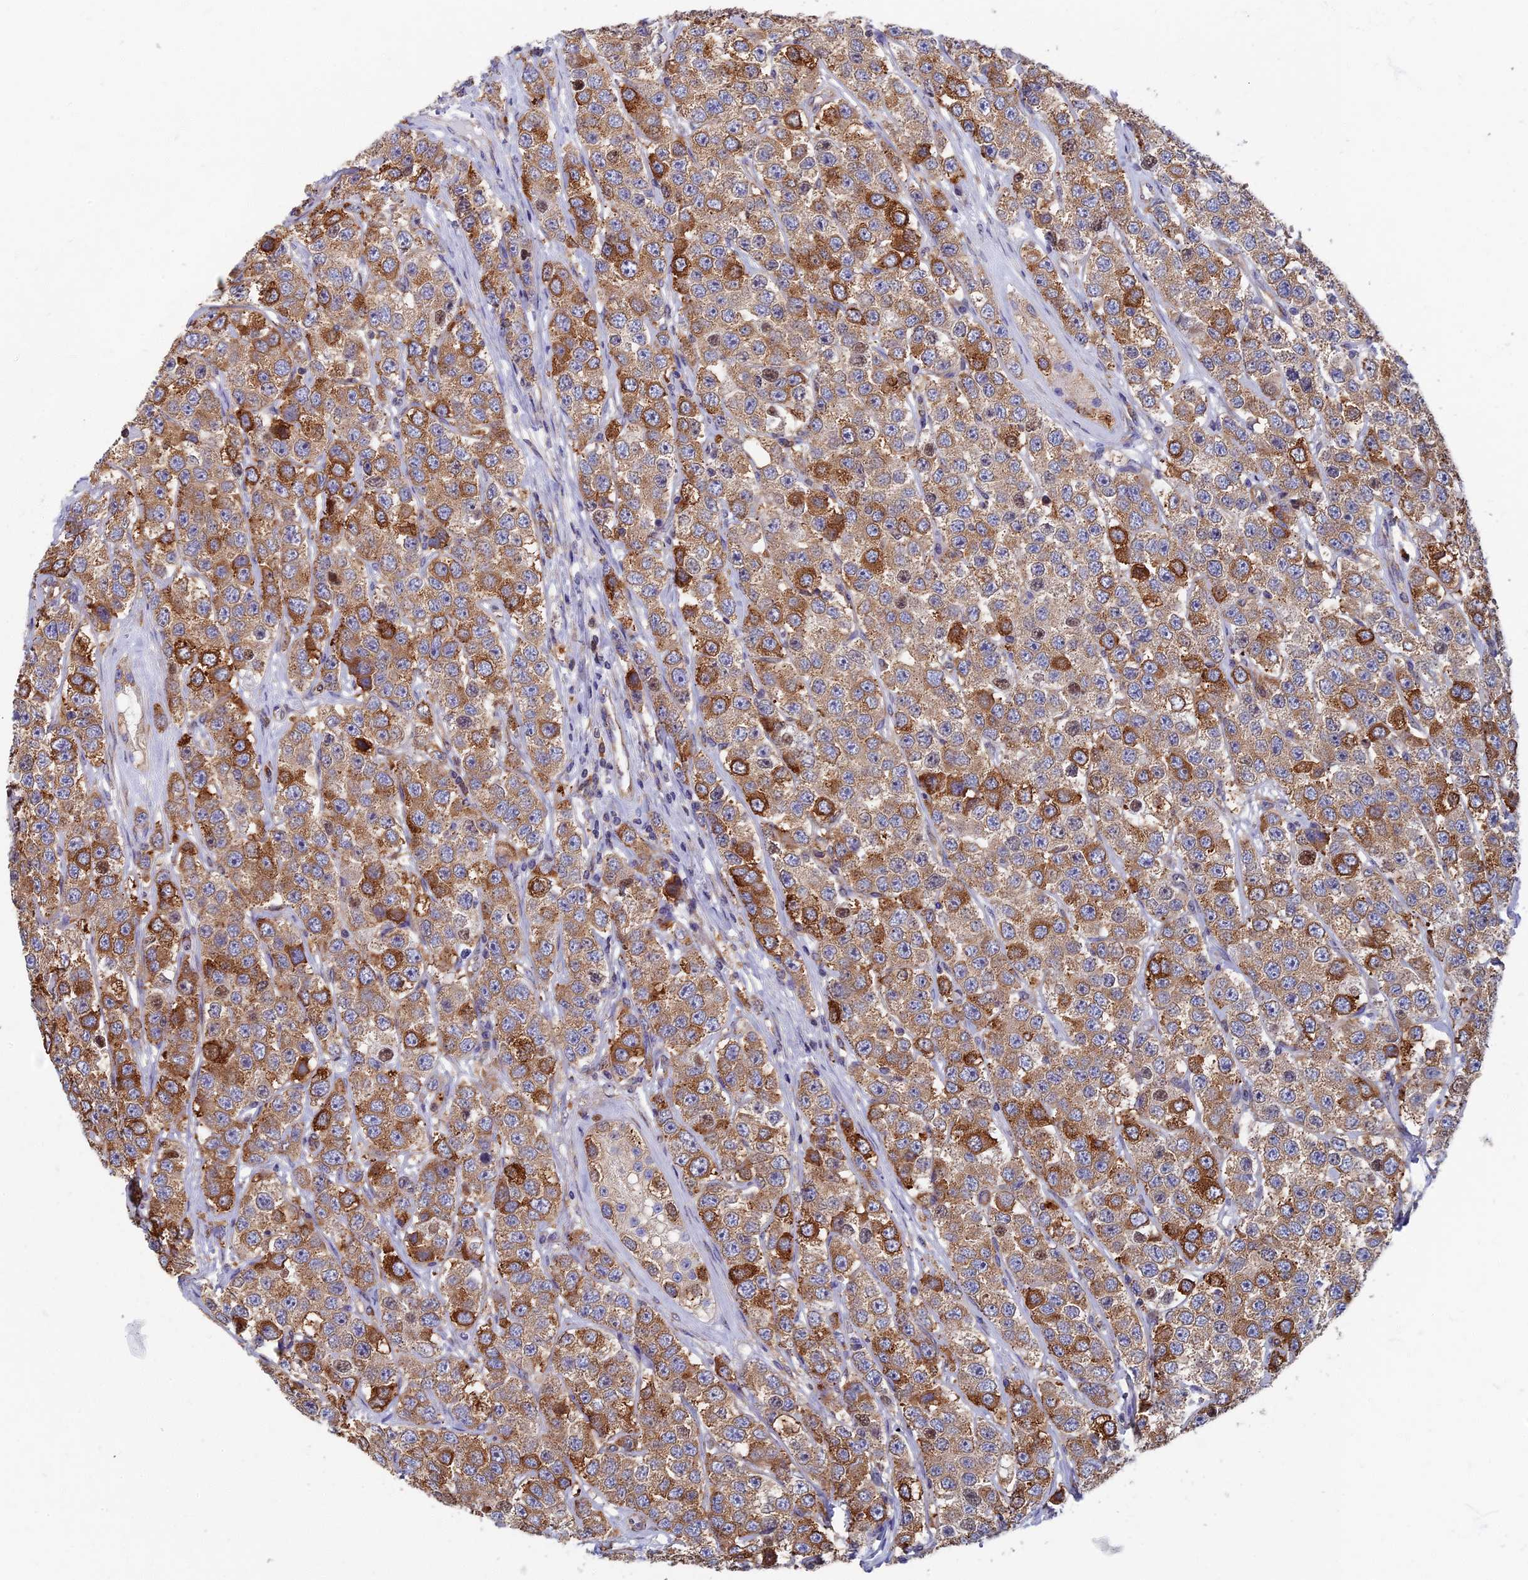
{"staining": {"intensity": "moderate", "quantity": ">75%", "location": "cytoplasmic/membranous"}, "tissue": "testis cancer", "cell_type": "Tumor cells", "image_type": "cancer", "snomed": [{"axis": "morphology", "description": "Seminoma, NOS"}, {"axis": "topography", "description": "Testis"}], "caption": "An immunohistochemistry photomicrograph of neoplastic tissue is shown. Protein staining in brown labels moderate cytoplasmic/membranous positivity in seminoma (testis) within tumor cells.", "gene": "YBX1", "patient": {"sex": "male", "age": 28}}